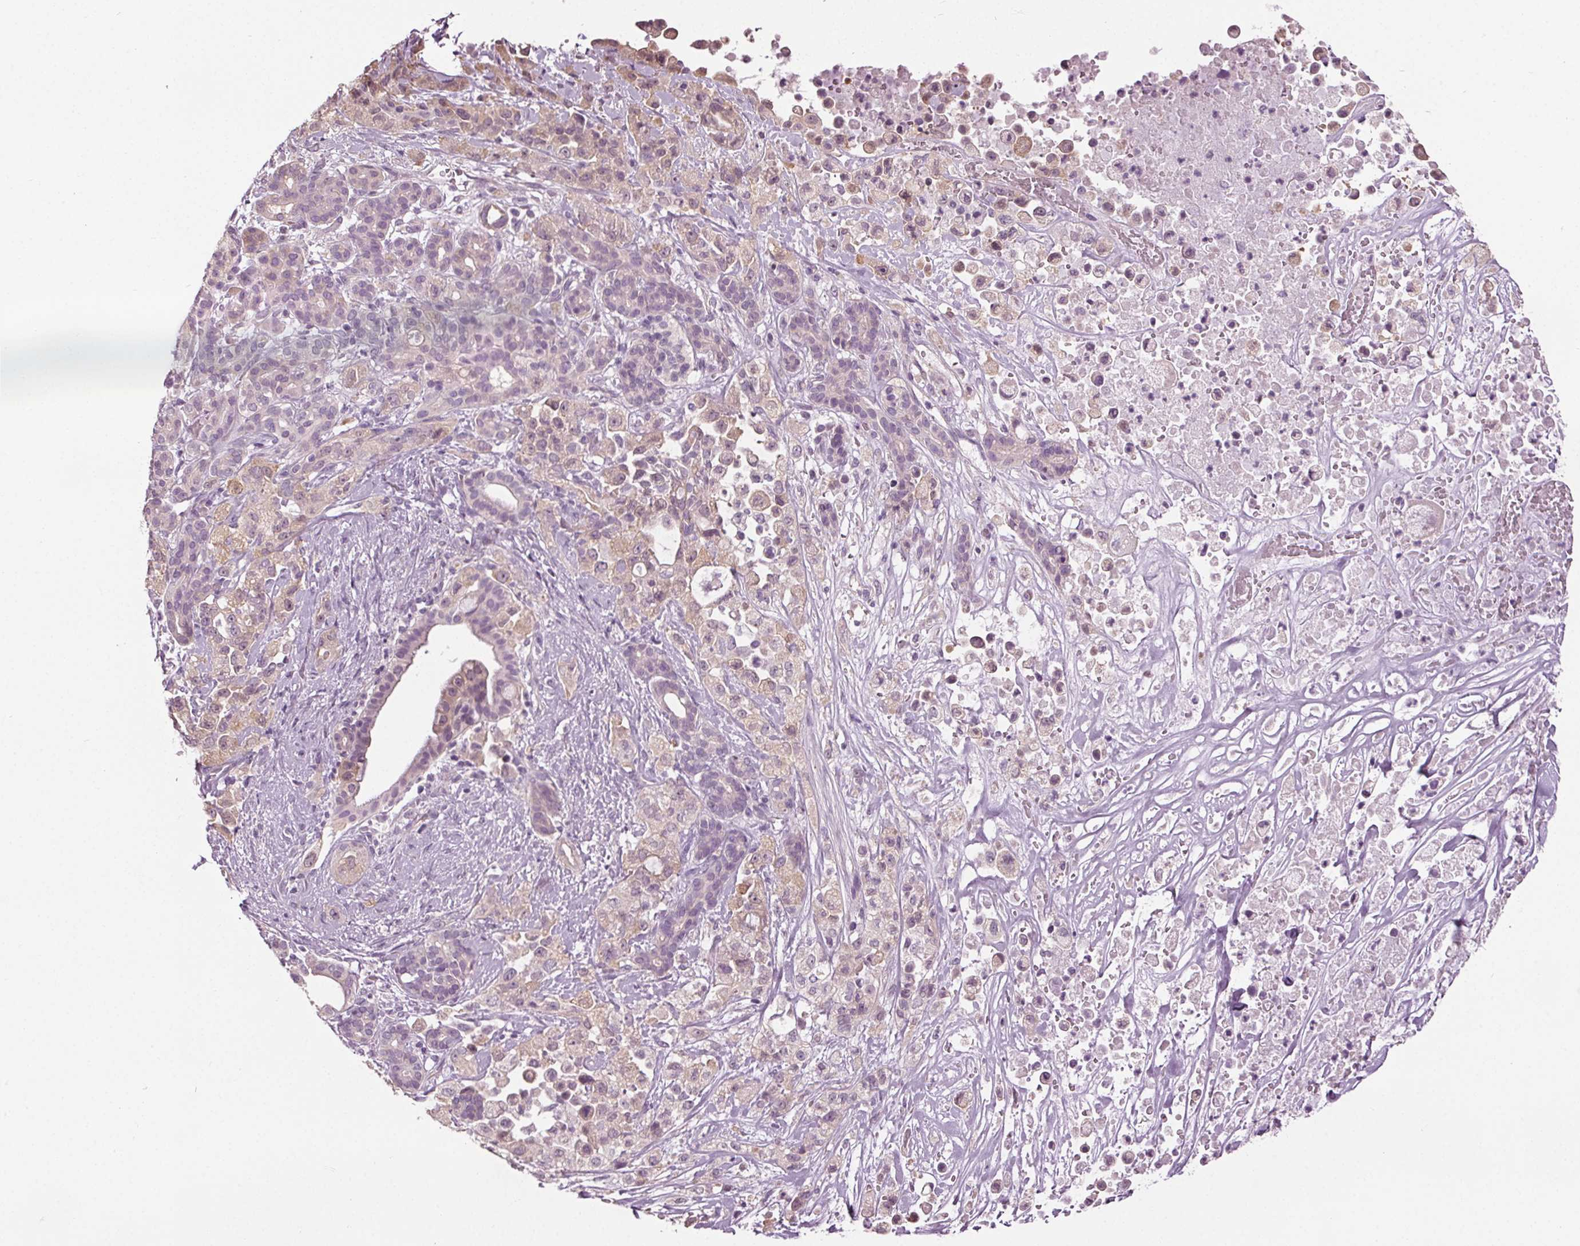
{"staining": {"intensity": "negative", "quantity": "none", "location": "none"}, "tissue": "pancreatic cancer", "cell_type": "Tumor cells", "image_type": "cancer", "snomed": [{"axis": "morphology", "description": "Adenocarcinoma, NOS"}, {"axis": "topography", "description": "Pancreas"}], "caption": "Protein analysis of pancreatic cancer (adenocarcinoma) demonstrates no significant staining in tumor cells.", "gene": "RASA1", "patient": {"sex": "male", "age": 44}}